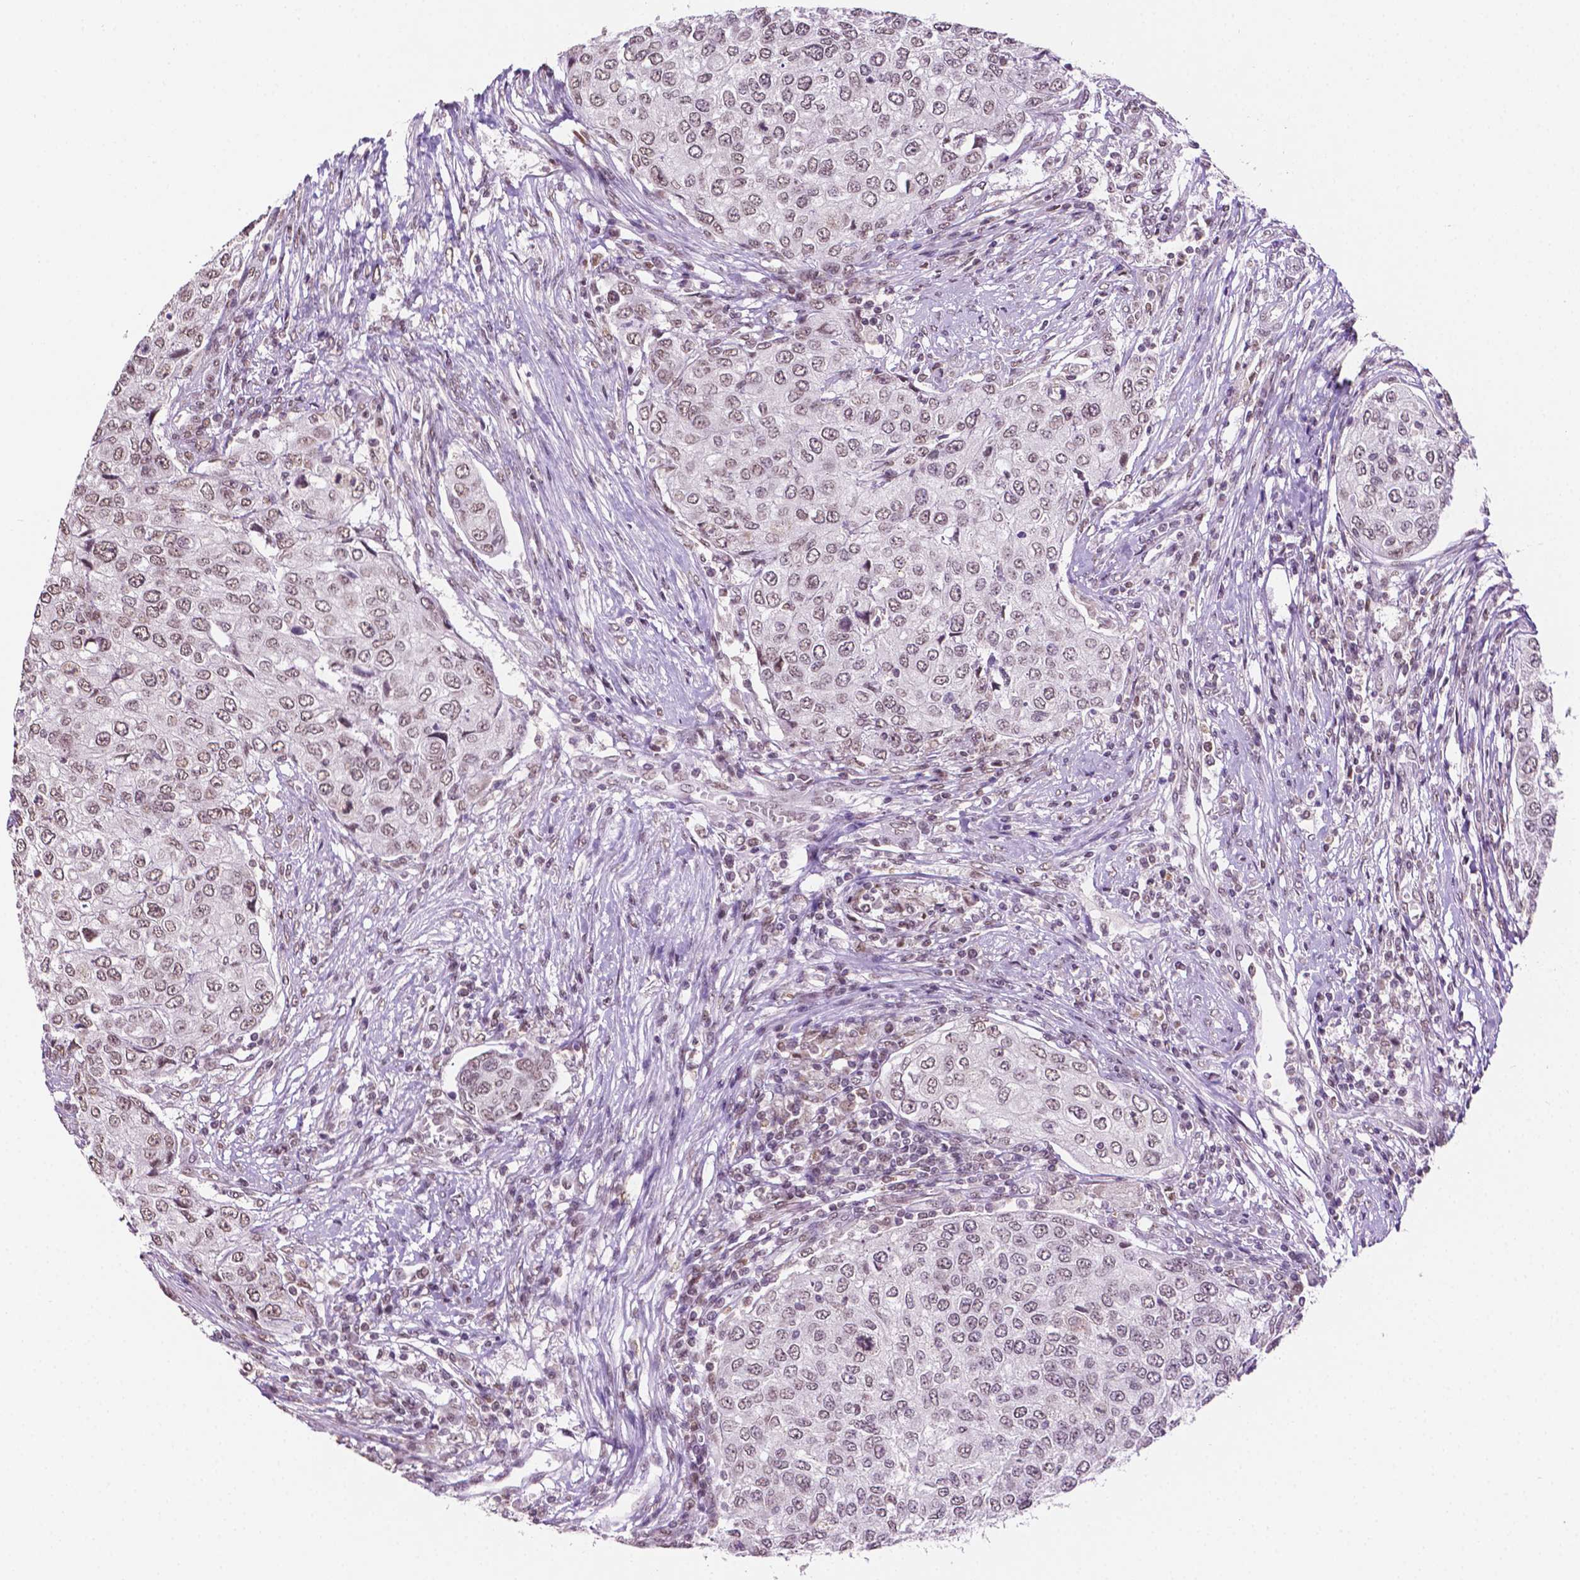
{"staining": {"intensity": "weak", "quantity": ">75%", "location": "nuclear"}, "tissue": "urothelial cancer", "cell_type": "Tumor cells", "image_type": "cancer", "snomed": [{"axis": "morphology", "description": "Urothelial carcinoma, High grade"}, {"axis": "topography", "description": "Urinary bladder"}], "caption": "Urothelial cancer stained for a protein displays weak nuclear positivity in tumor cells.", "gene": "PTPN6", "patient": {"sex": "female", "age": 78}}